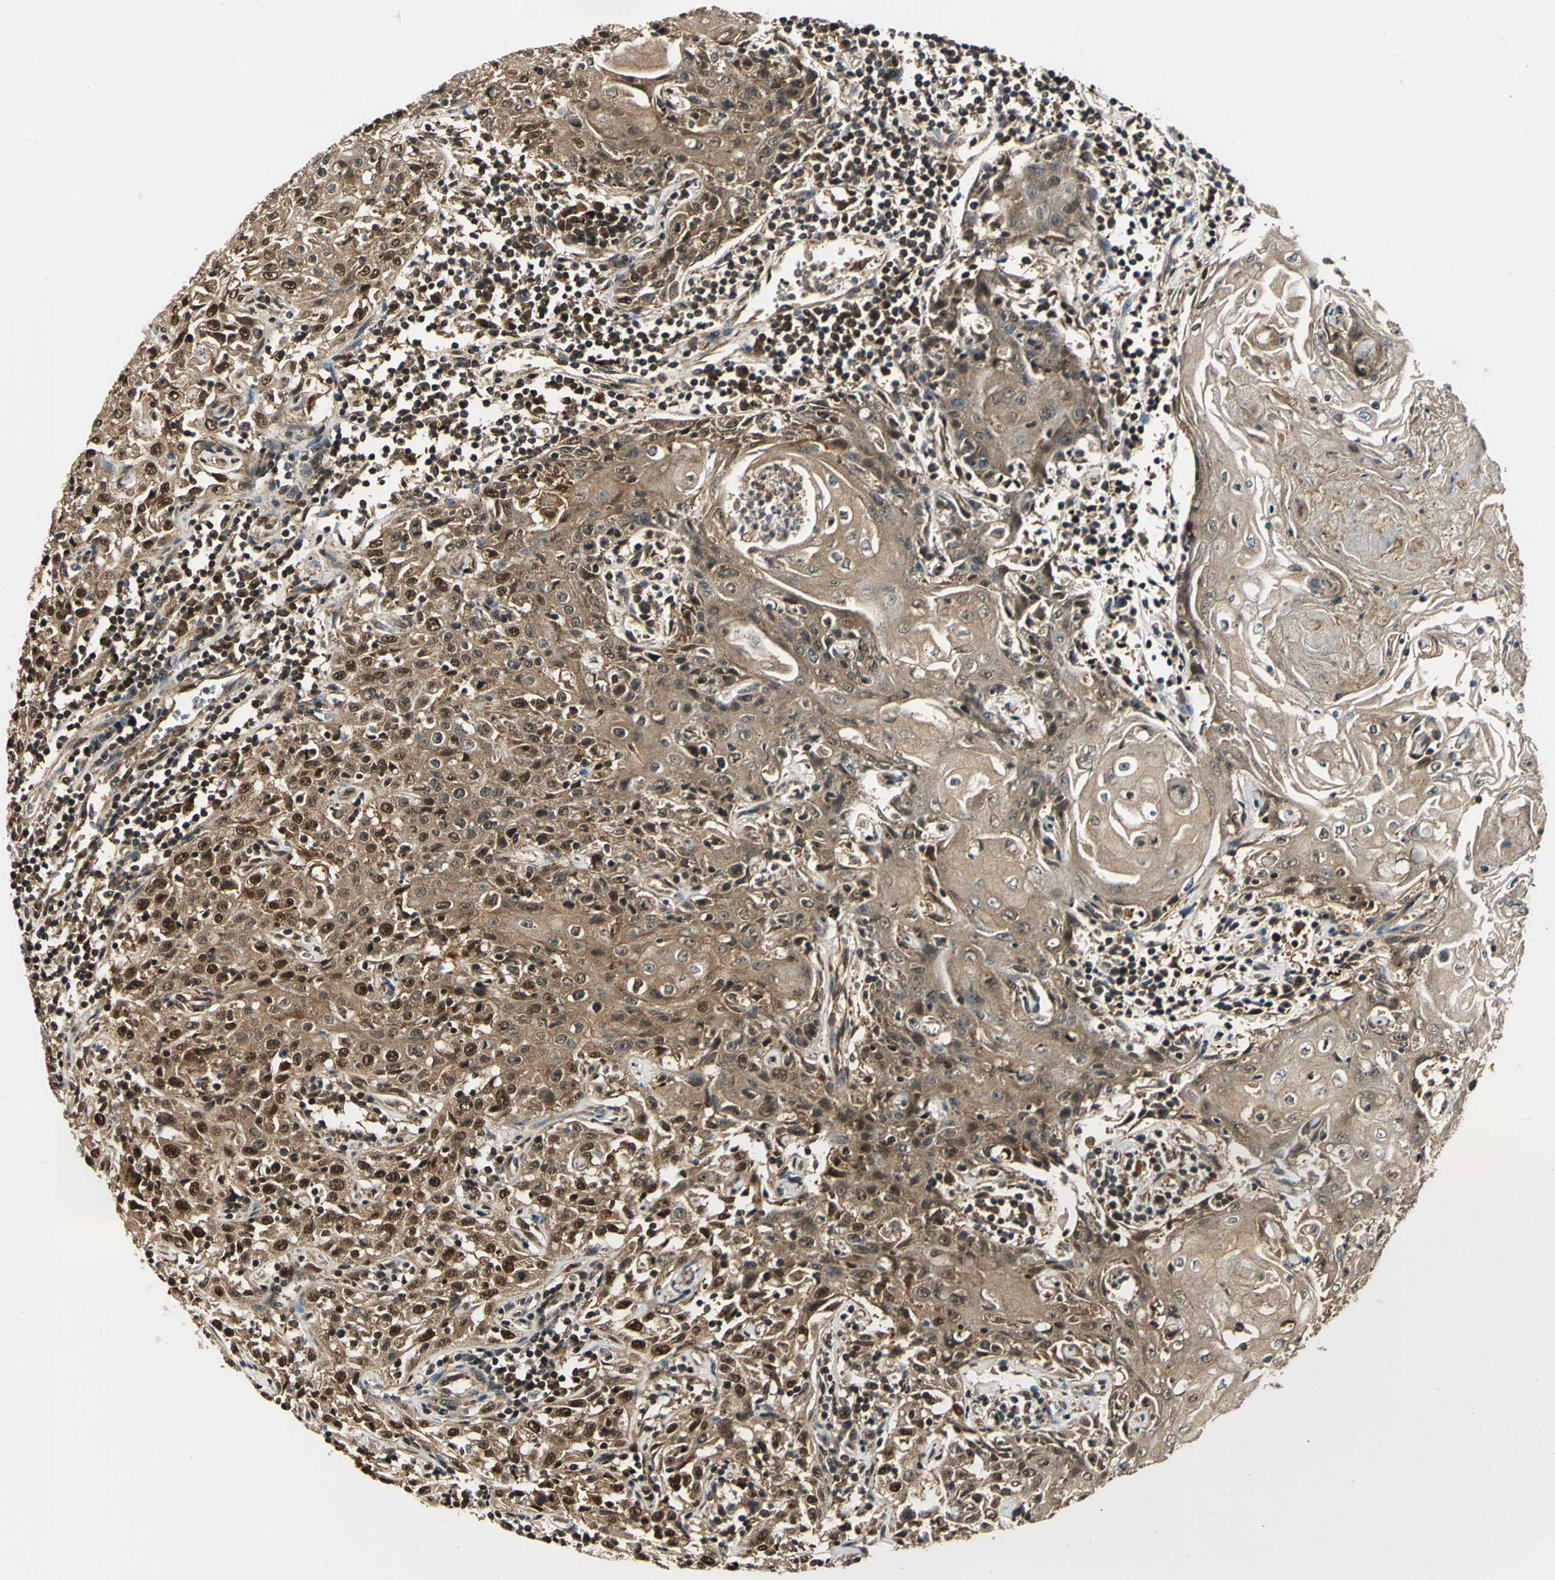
{"staining": {"intensity": "strong", "quantity": ">75%", "location": "cytoplasmic/membranous,nuclear"}, "tissue": "head and neck cancer", "cell_type": "Tumor cells", "image_type": "cancer", "snomed": [{"axis": "morphology", "description": "Squamous cell carcinoma, NOS"}, {"axis": "topography", "description": "Oral tissue"}, {"axis": "topography", "description": "Head-Neck"}], "caption": "This is a photomicrograph of immunohistochemistry (IHC) staining of head and neck squamous cell carcinoma, which shows strong positivity in the cytoplasmic/membranous and nuclear of tumor cells.", "gene": "PPP1R13L", "patient": {"sex": "female", "age": 76}}